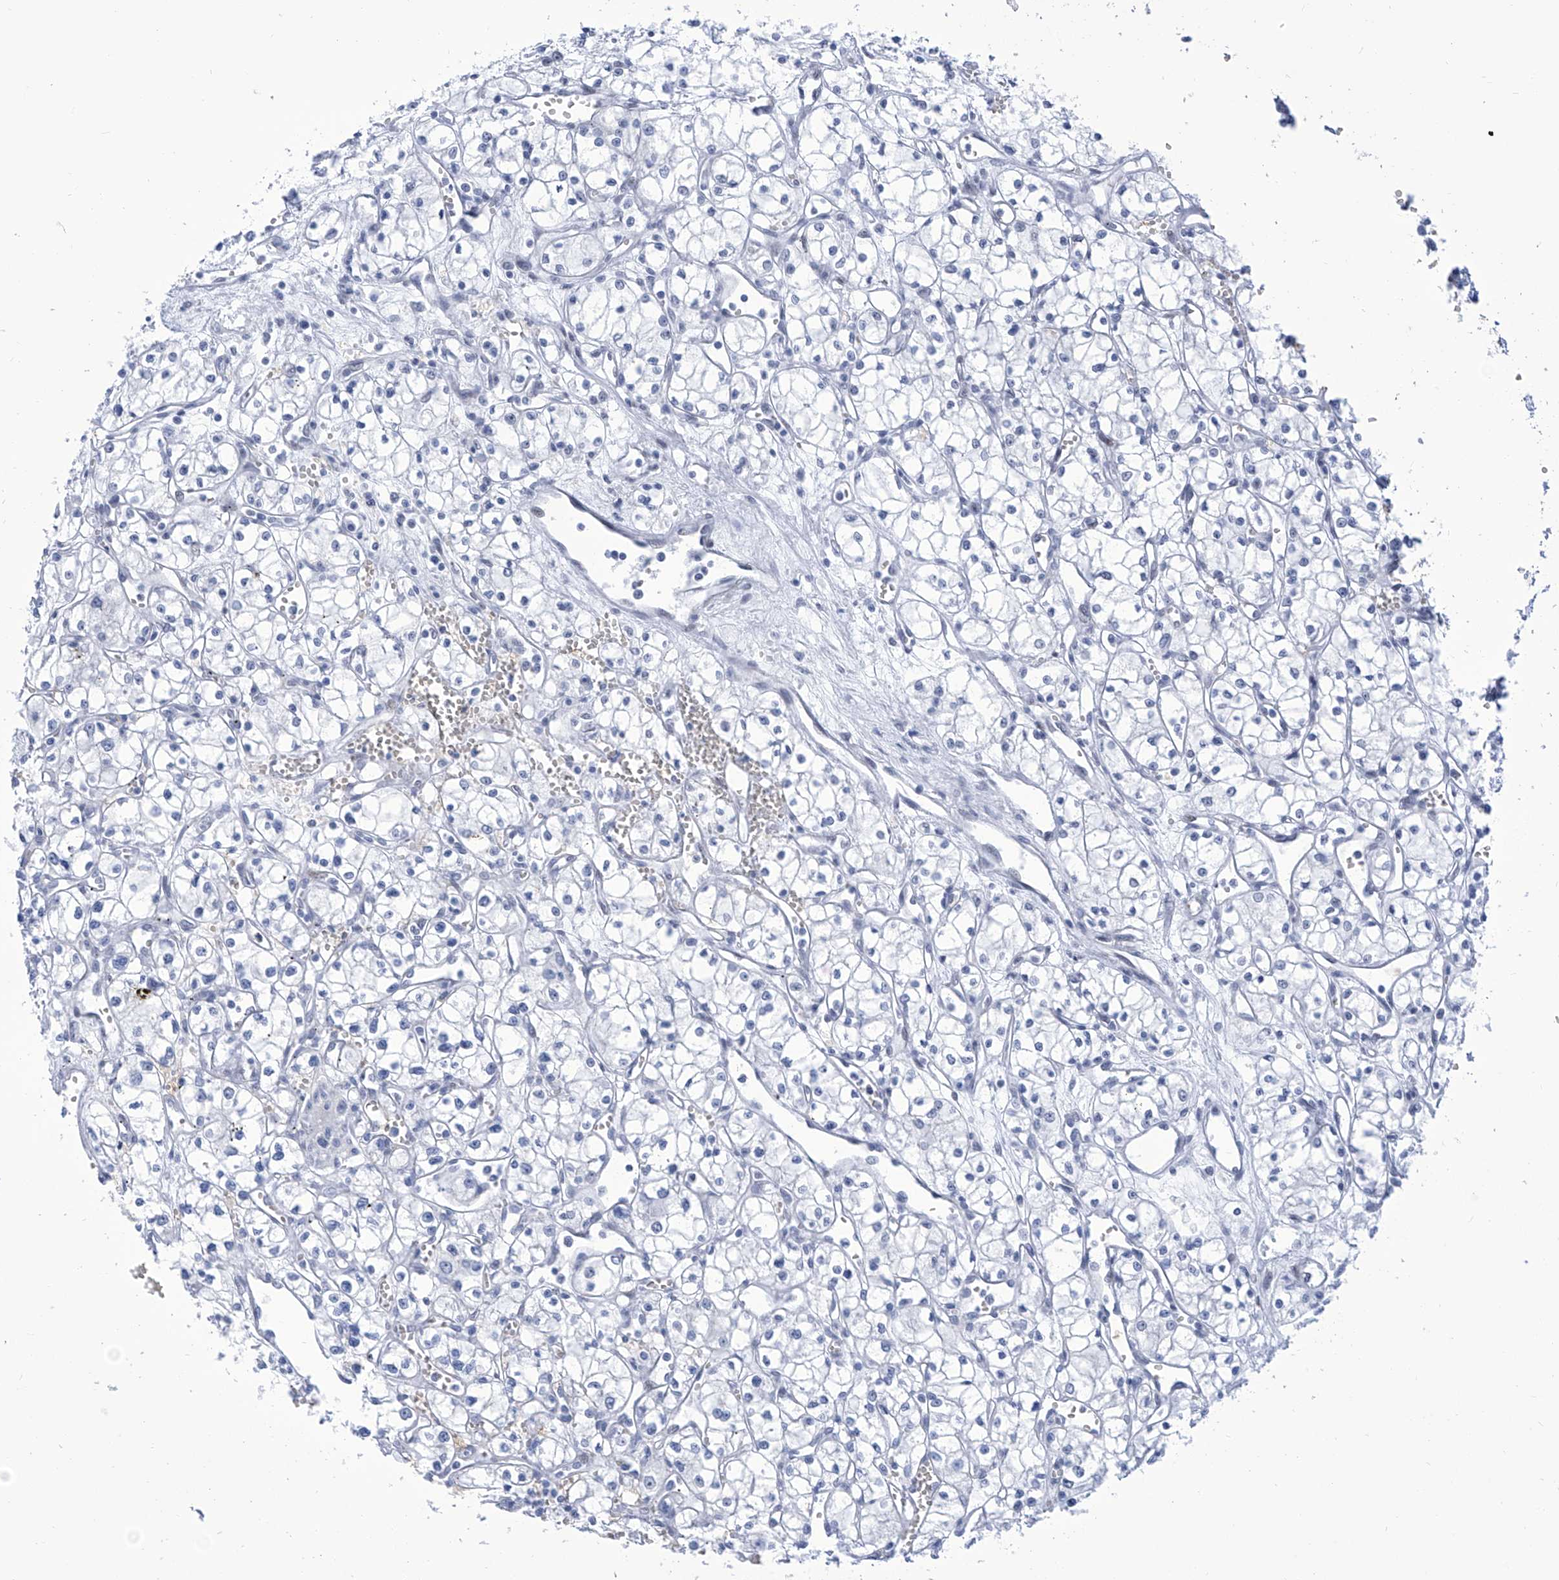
{"staining": {"intensity": "negative", "quantity": "none", "location": "none"}, "tissue": "renal cancer", "cell_type": "Tumor cells", "image_type": "cancer", "snomed": [{"axis": "morphology", "description": "Adenocarcinoma, NOS"}, {"axis": "topography", "description": "Kidney"}], "caption": "Renal cancer (adenocarcinoma) stained for a protein using immunohistochemistry (IHC) exhibits no positivity tumor cells.", "gene": "SART1", "patient": {"sex": "male", "age": 59}}